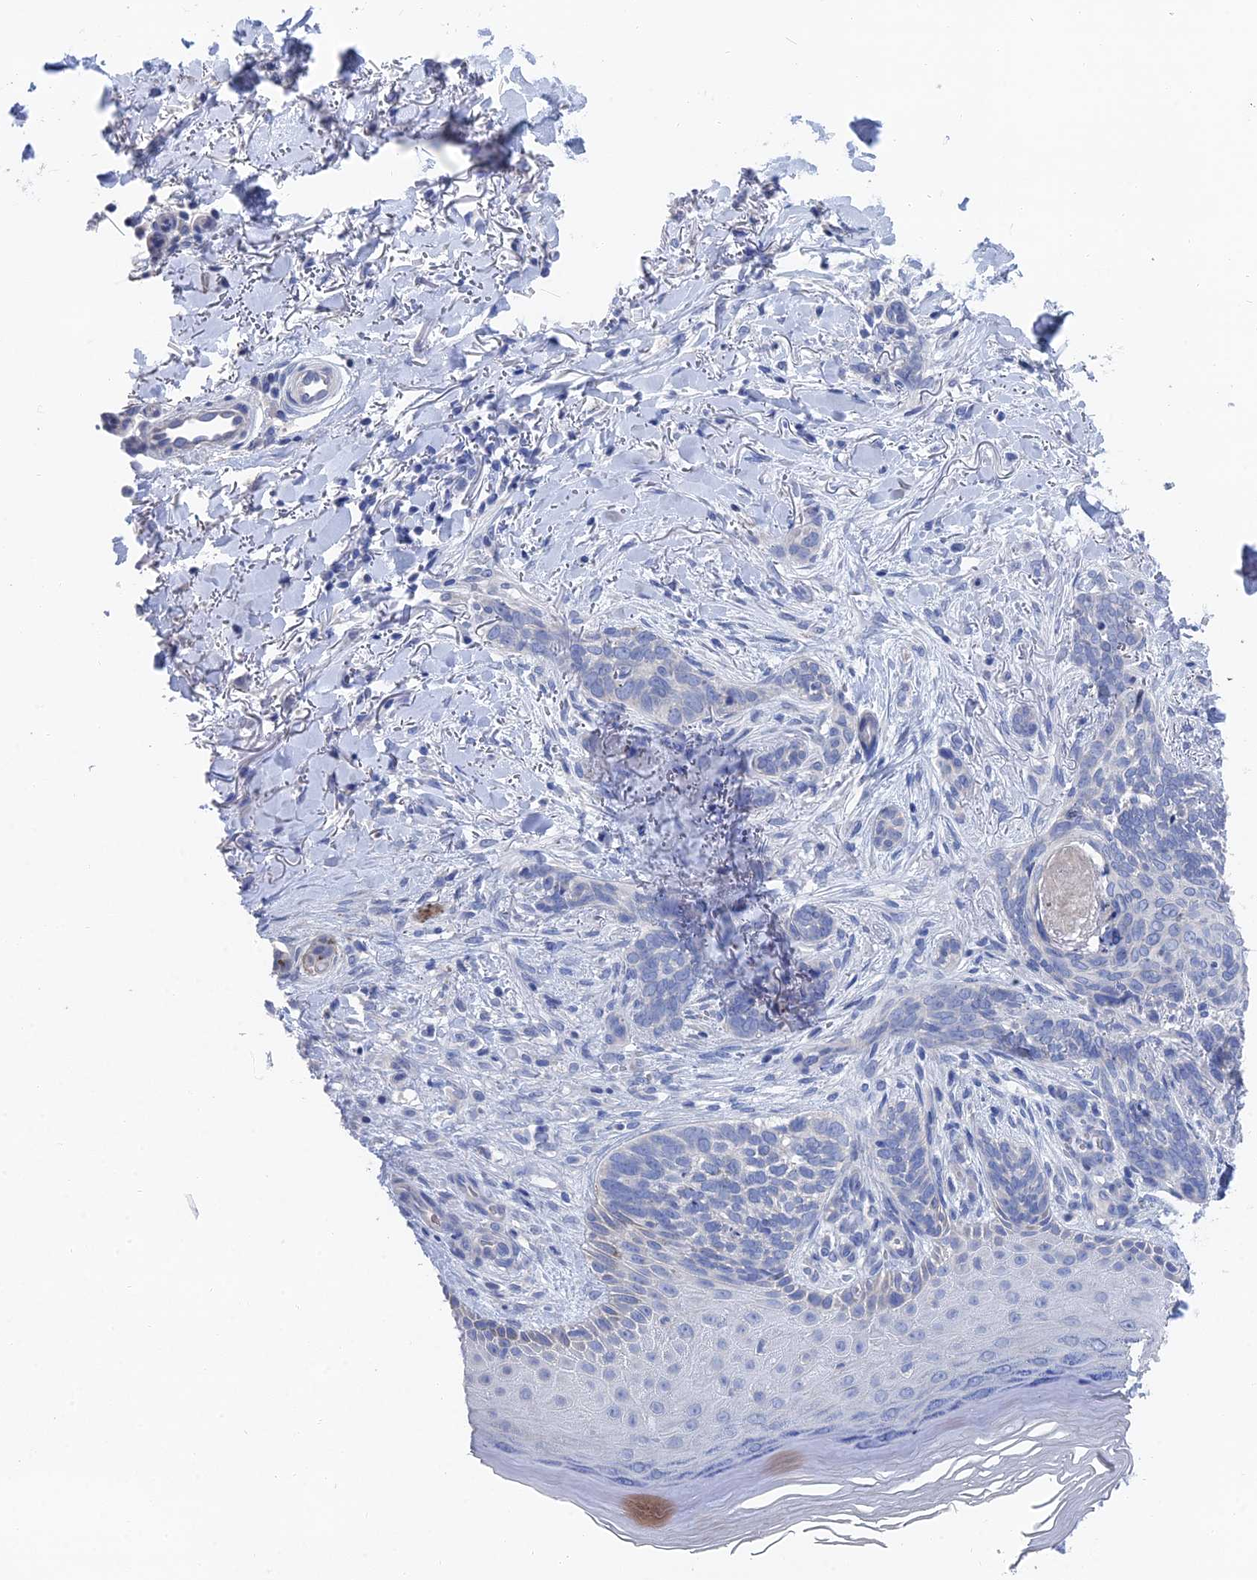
{"staining": {"intensity": "negative", "quantity": "none", "location": "none"}, "tissue": "skin cancer", "cell_type": "Tumor cells", "image_type": "cancer", "snomed": [{"axis": "morphology", "description": "Normal tissue, NOS"}, {"axis": "morphology", "description": "Basal cell carcinoma"}, {"axis": "topography", "description": "Skin"}], "caption": "Tumor cells show no significant protein positivity in skin cancer (basal cell carcinoma).", "gene": "GFAP", "patient": {"sex": "female", "age": 67}}